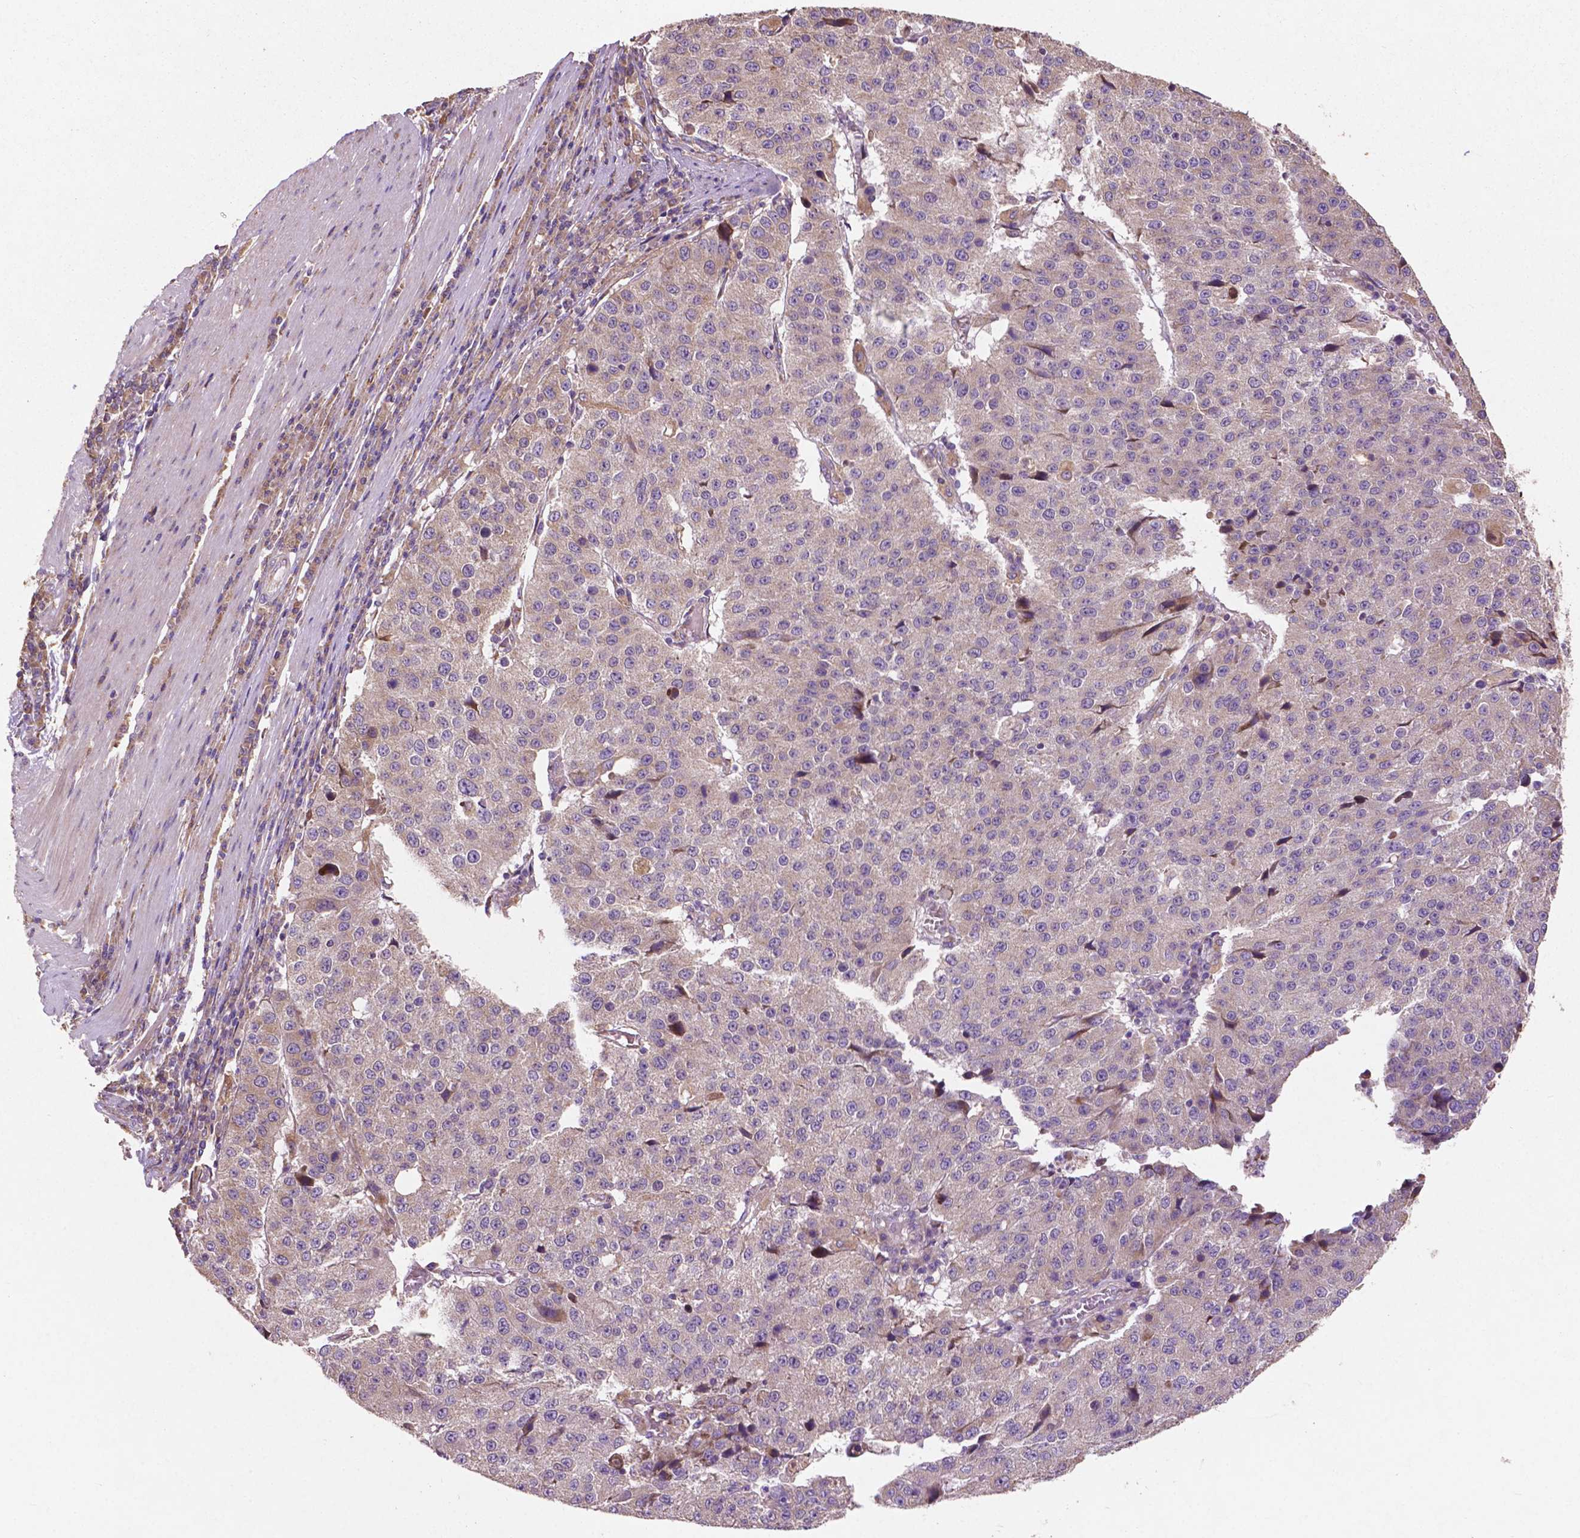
{"staining": {"intensity": "negative", "quantity": "none", "location": "none"}, "tissue": "stomach cancer", "cell_type": "Tumor cells", "image_type": "cancer", "snomed": [{"axis": "morphology", "description": "Adenocarcinoma, NOS"}, {"axis": "topography", "description": "Stomach"}], "caption": "Tumor cells are negative for protein expression in human adenocarcinoma (stomach). Nuclei are stained in blue.", "gene": "MBTPS1", "patient": {"sex": "male", "age": 71}}